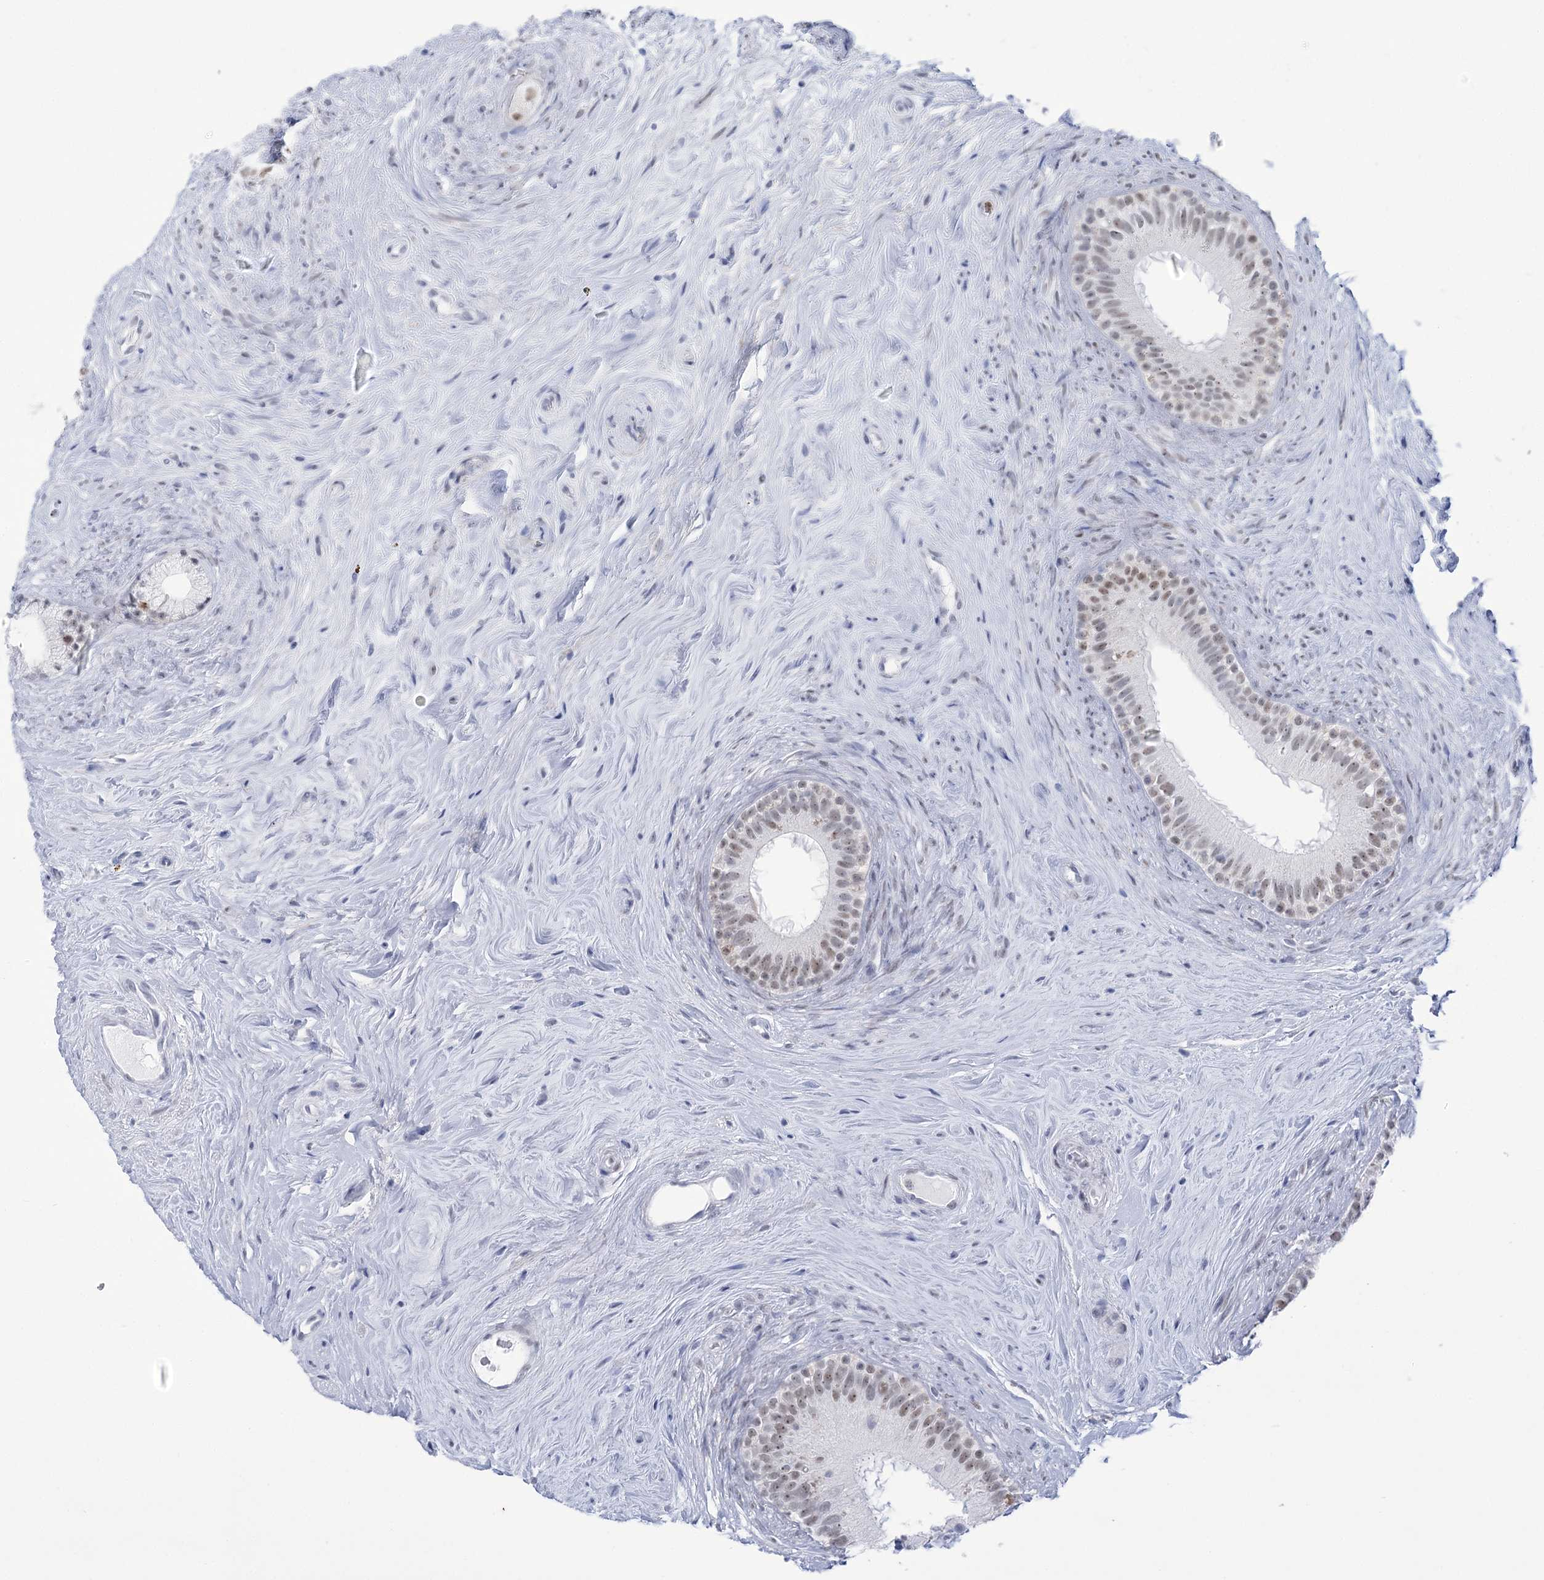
{"staining": {"intensity": "weak", "quantity": "<25%", "location": "nuclear"}, "tissue": "epididymis", "cell_type": "Glandular cells", "image_type": "normal", "snomed": [{"axis": "morphology", "description": "Normal tissue, NOS"}, {"axis": "topography", "description": "Epididymis"}], "caption": "Human epididymis stained for a protein using immunohistochemistry displays no expression in glandular cells.", "gene": "HORMAD1", "patient": {"sex": "male", "age": 84}}